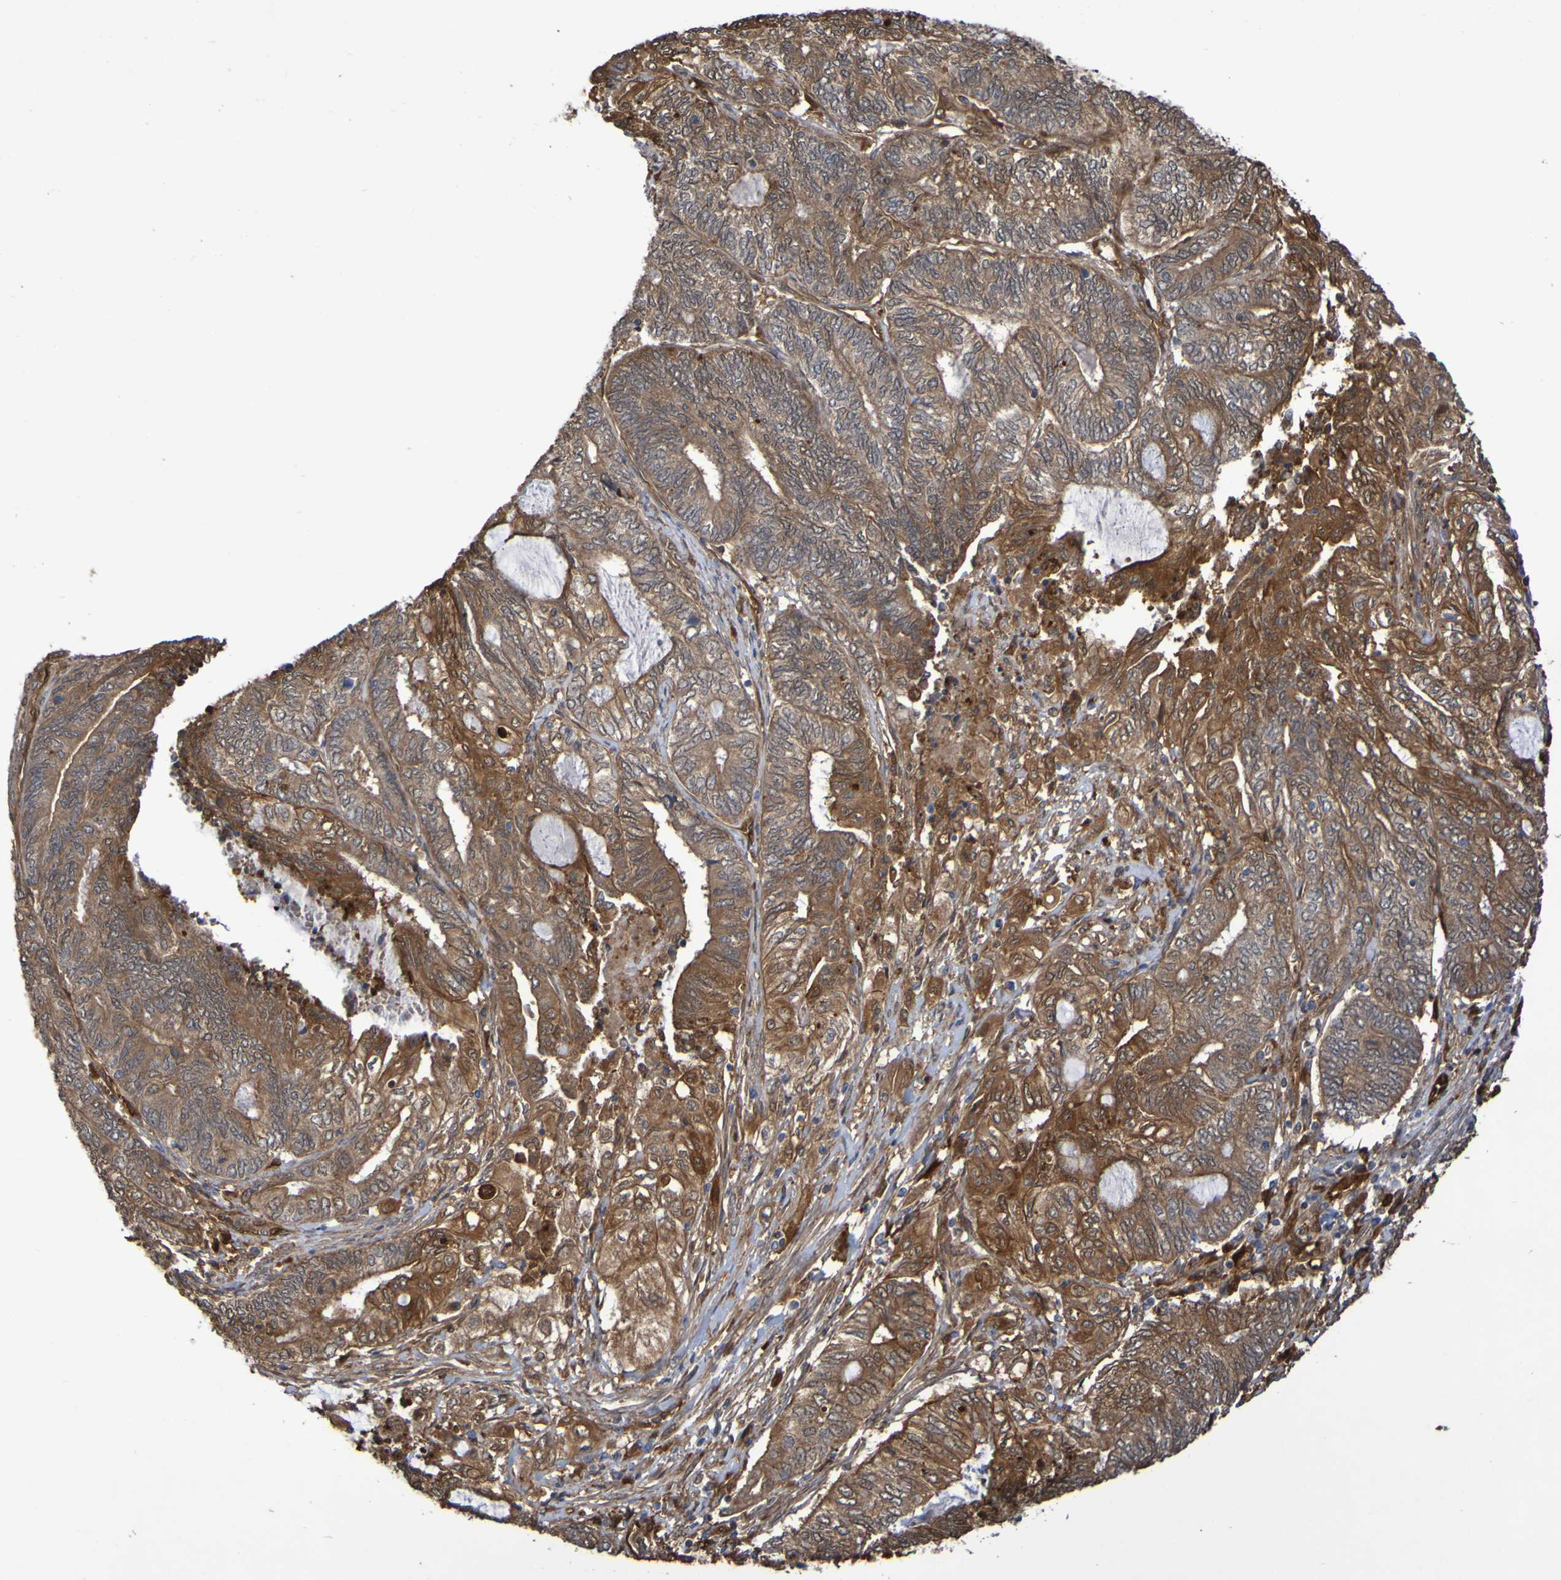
{"staining": {"intensity": "moderate", "quantity": ">75%", "location": "cytoplasmic/membranous"}, "tissue": "endometrial cancer", "cell_type": "Tumor cells", "image_type": "cancer", "snomed": [{"axis": "morphology", "description": "Adenocarcinoma, NOS"}, {"axis": "topography", "description": "Uterus"}, {"axis": "topography", "description": "Endometrium"}], "caption": "Endometrial adenocarcinoma stained with a brown dye shows moderate cytoplasmic/membranous positive staining in approximately >75% of tumor cells.", "gene": "SERPINB6", "patient": {"sex": "female", "age": 70}}